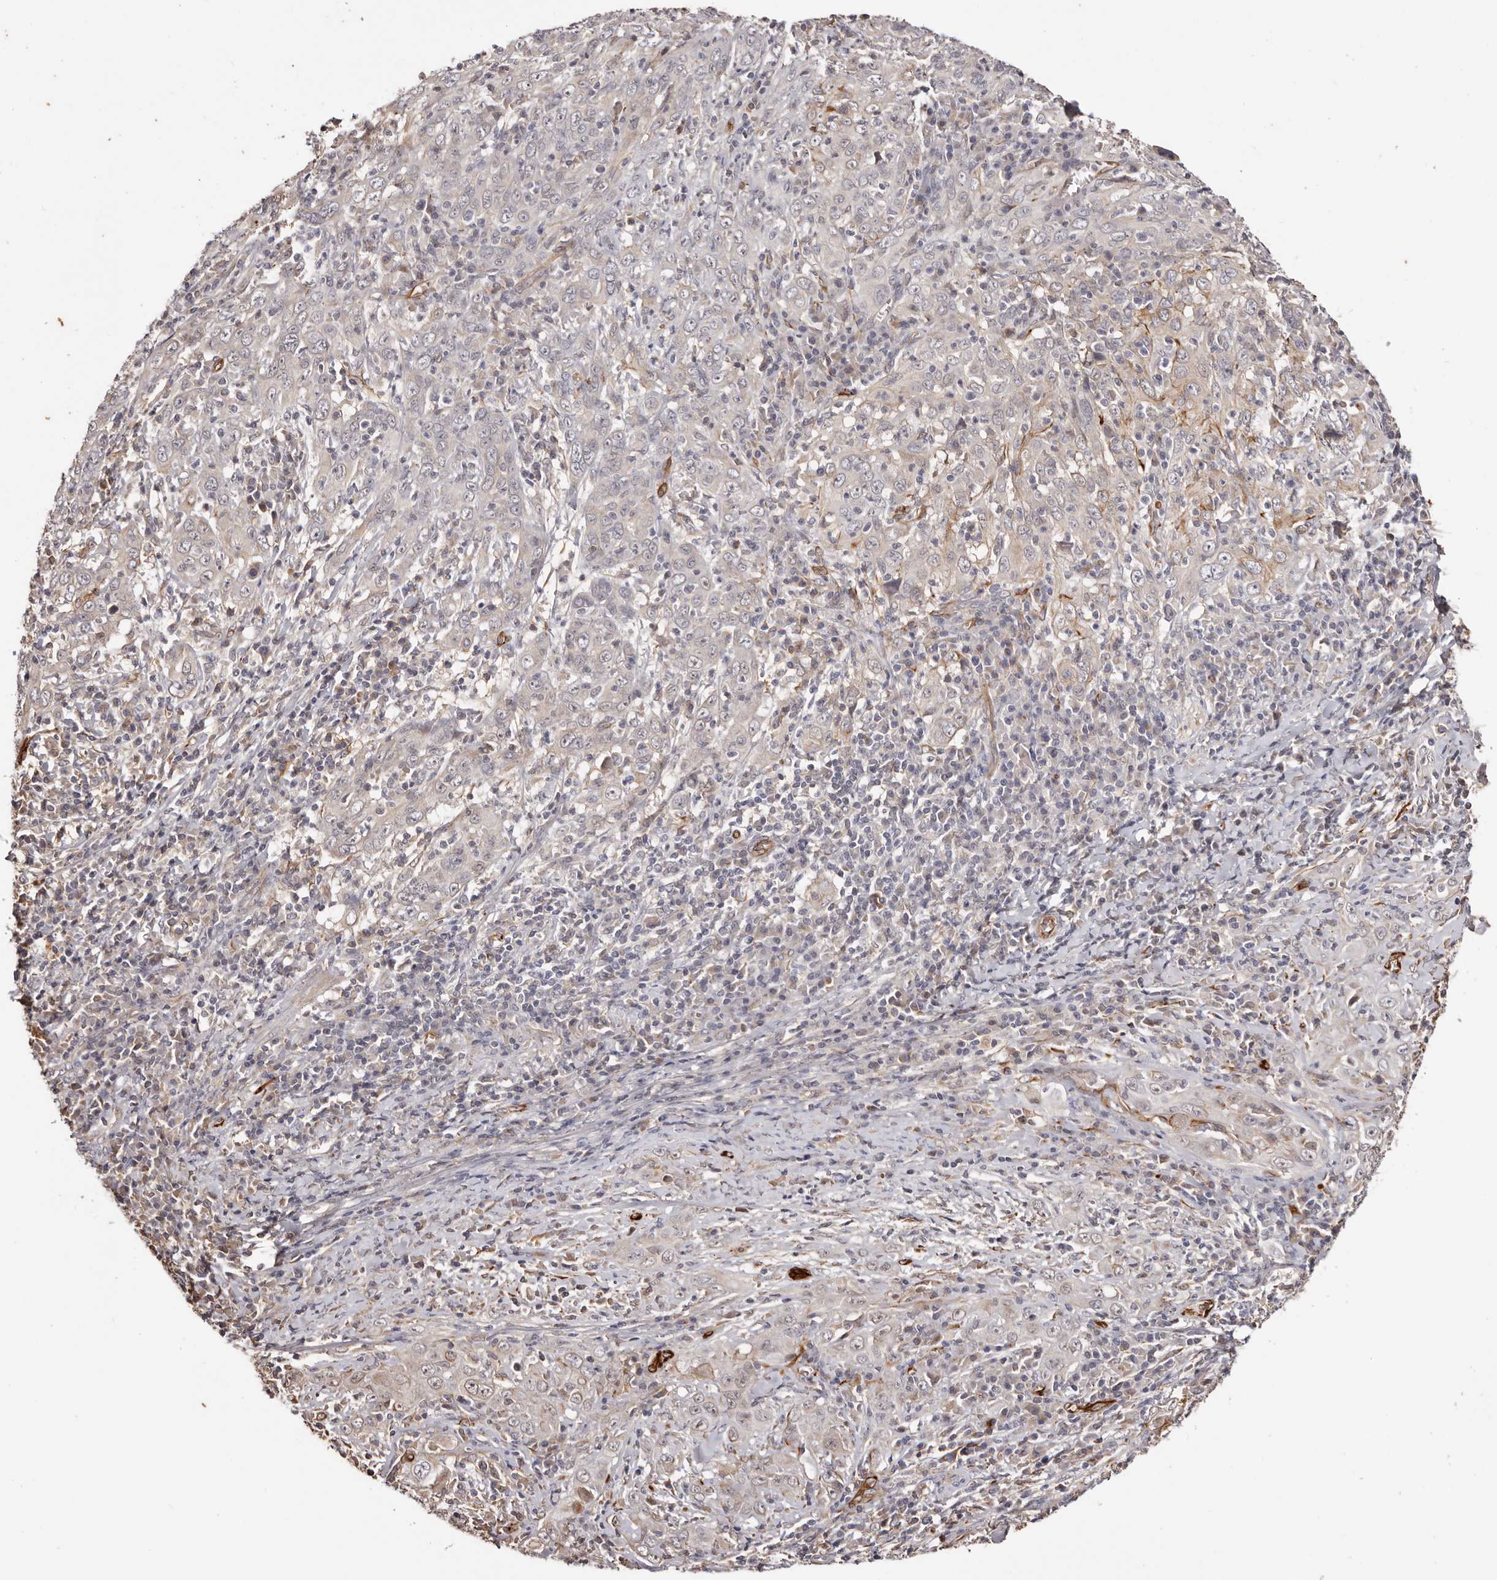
{"staining": {"intensity": "weak", "quantity": "<25%", "location": "cytoplasmic/membranous"}, "tissue": "cervical cancer", "cell_type": "Tumor cells", "image_type": "cancer", "snomed": [{"axis": "morphology", "description": "Squamous cell carcinoma, NOS"}, {"axis": "topography", "description": "Cervix"}], "caption": "Cervical cancer (squamous cell carcinoma) stained for a protein using IHC shows no positivity tumor cells.", "gene": "ZNF557", "patient": {"sex": "female", "age": 46}}